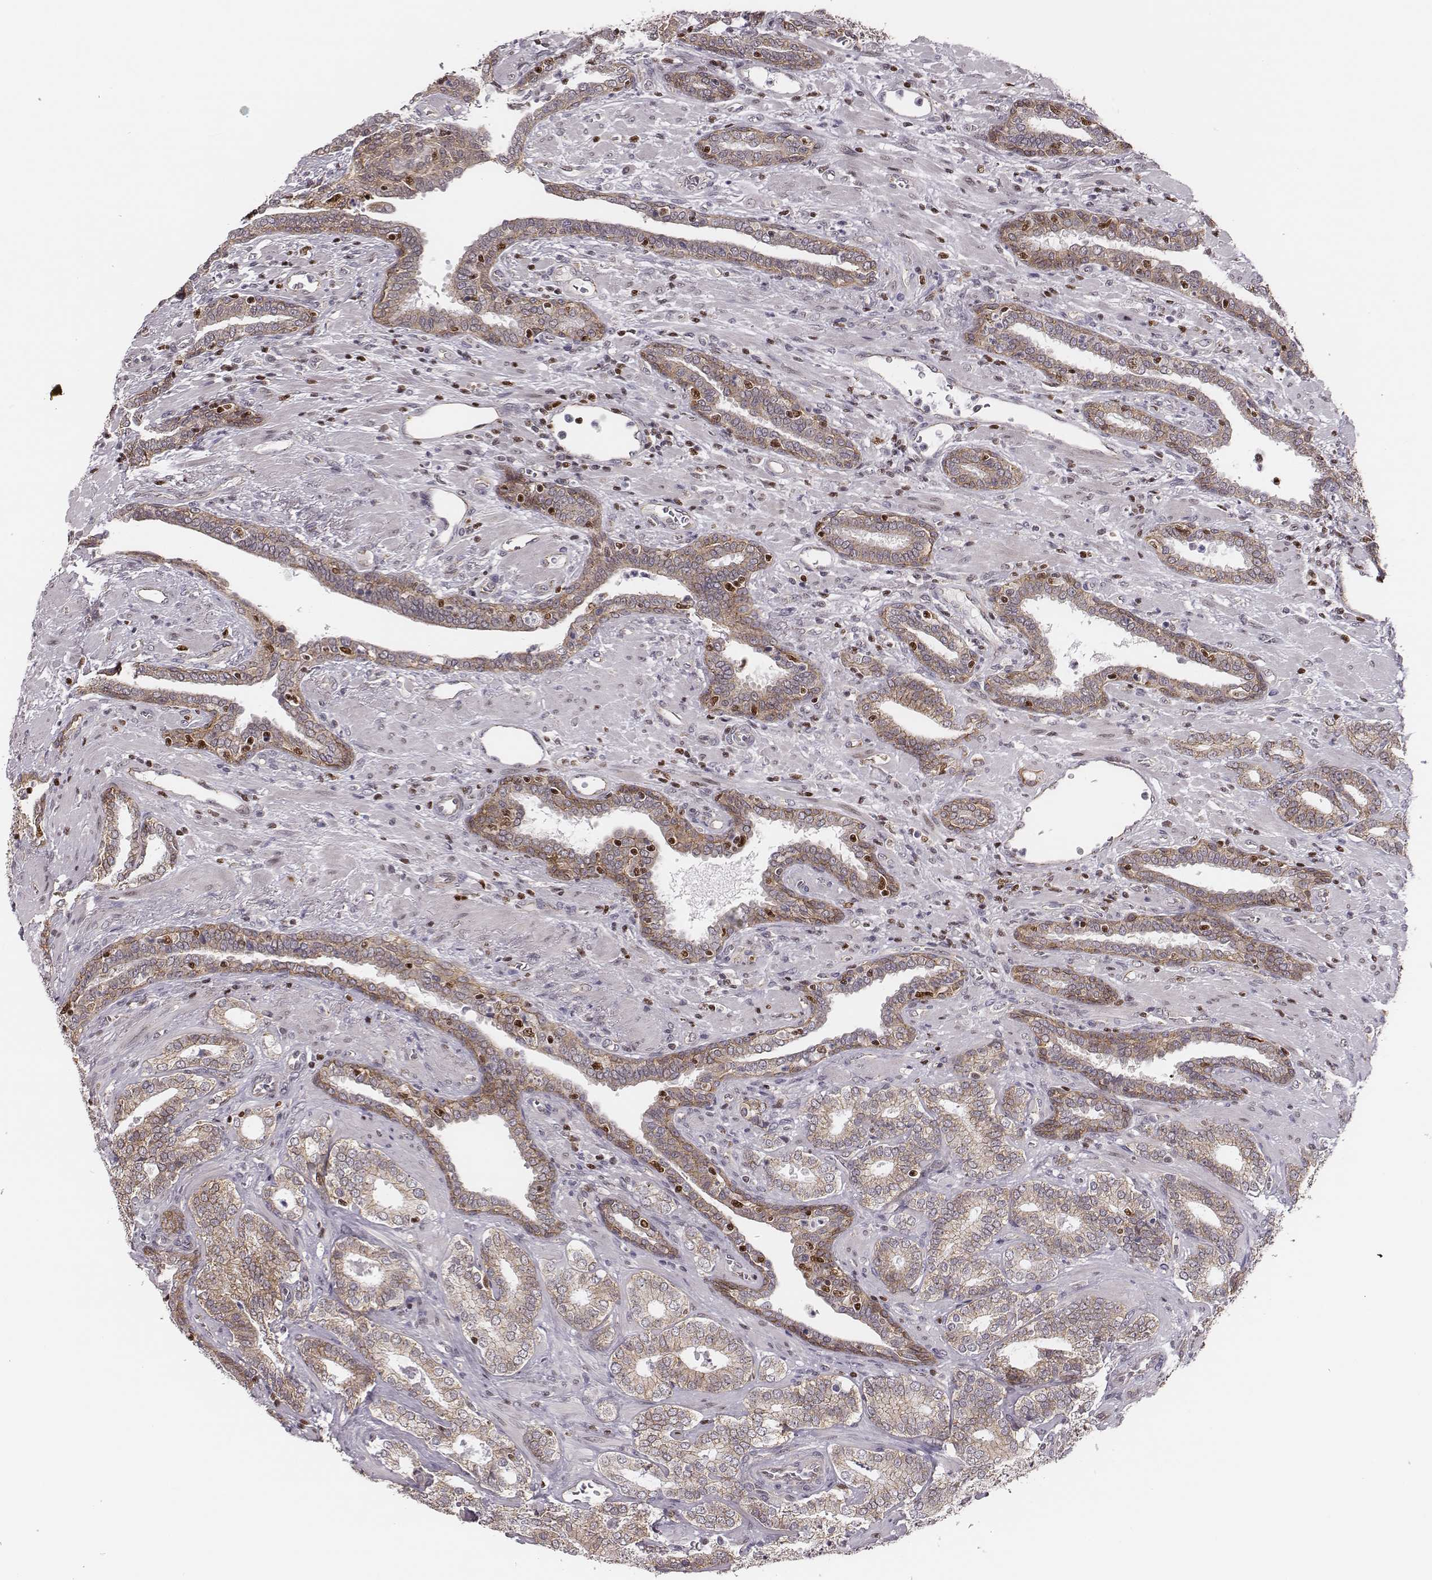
{"staining": {"intensity": "weak", "quantity": "25%-75%", "location": "cytoplasmic/membranous"}, "tissue": "prostate cancer", "cell_type": "Tumor cells", "image_type": "cancer", "snomed": [{"axis": "morphology", "description": "Adenocarcinoma, Low grade"}, {"axis": "topography", "description": "Prostate"}], "caption": "IHC (DAB (3,3'-diaminobenzidine)) staining of prostate cancer (low-grade adenocarcinoma) exhibits weak cytoplasmic/membranous protein staining in about 25%-75% of tumor cells.", "gene": "WDR59", "patient": {"sex": "male", "age": 61}}